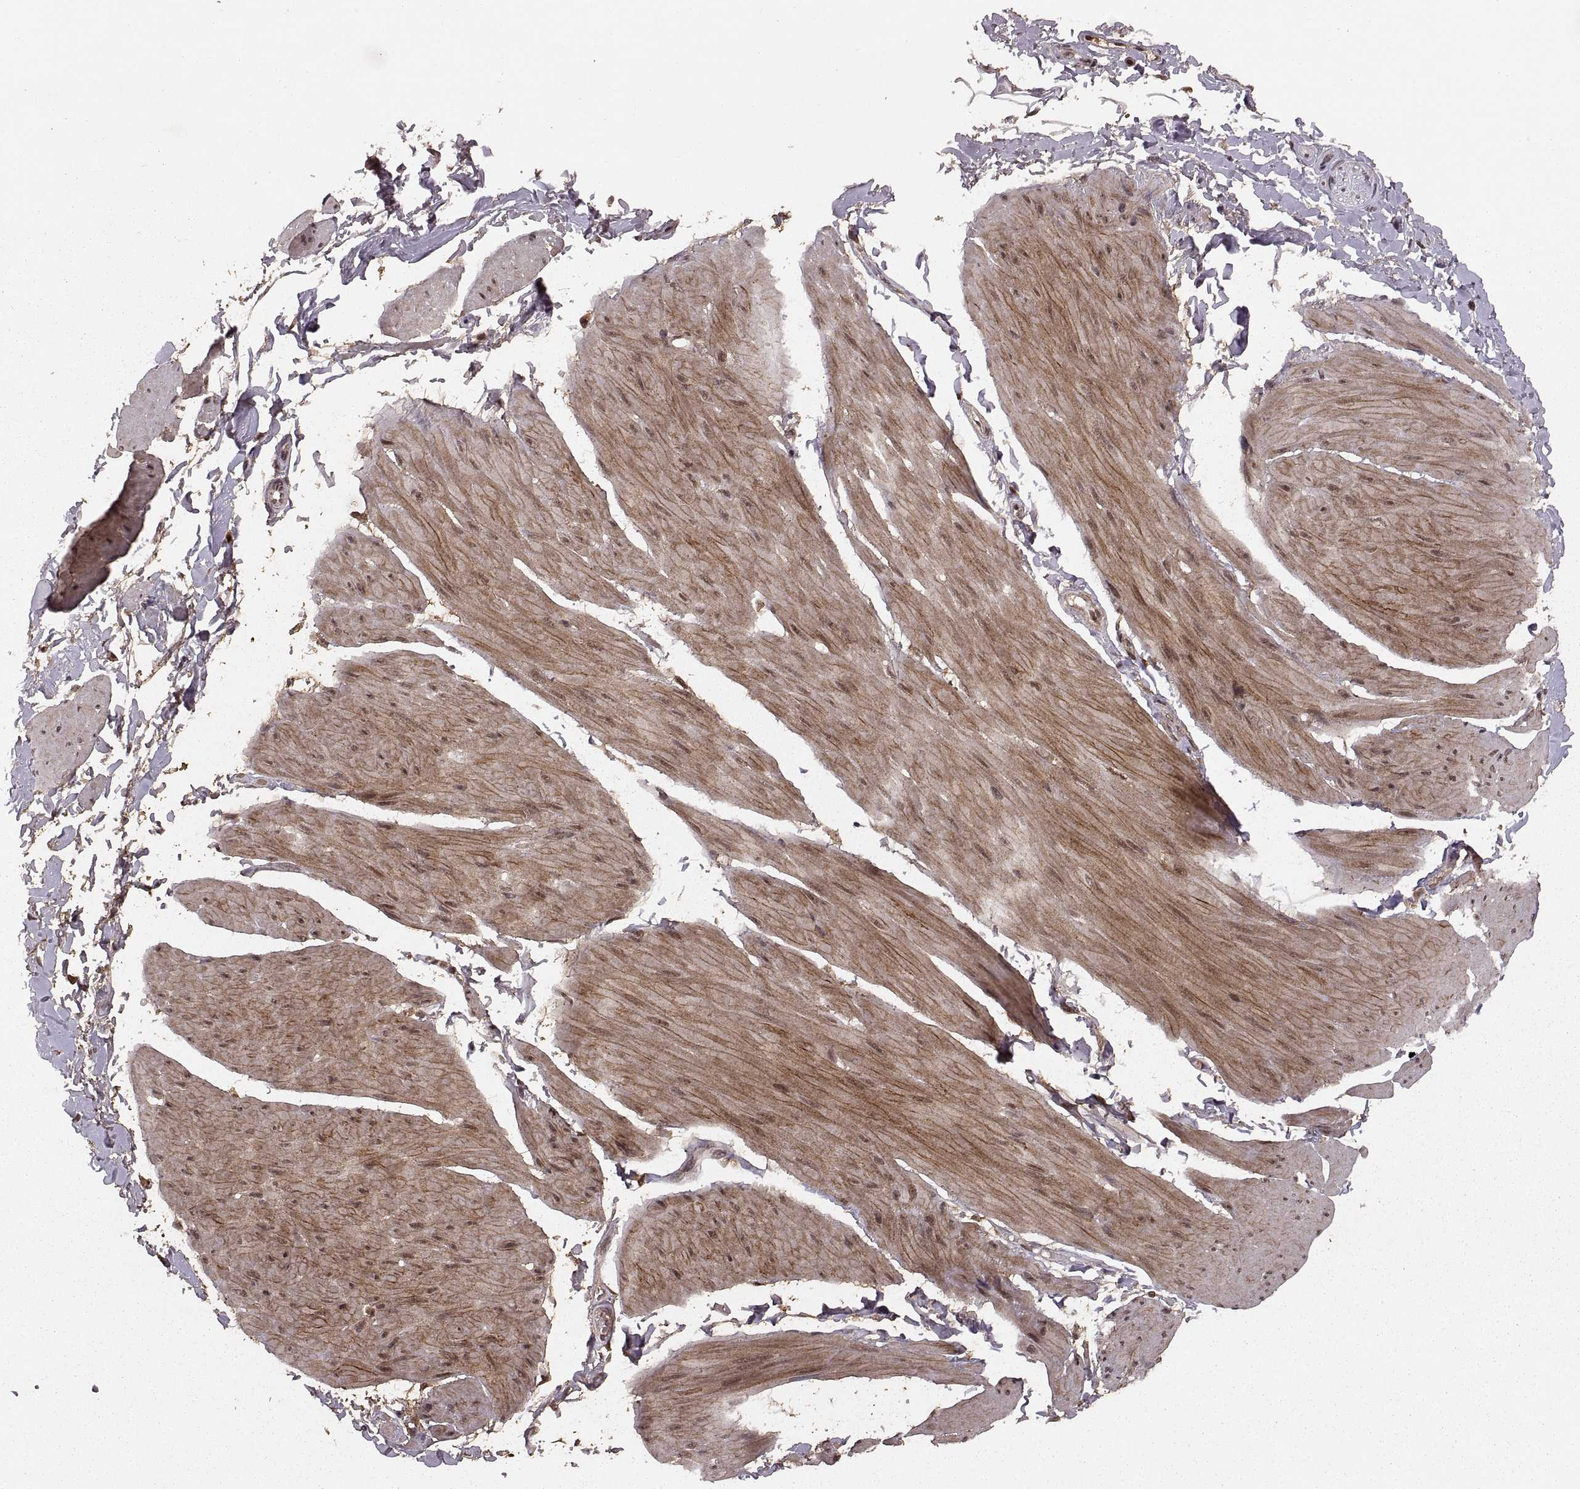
{"staining": {"intensity": "moderate", "quantity": "25%-75%", "location": "cytoplasmic/membranous,nuclear"}, "tissue": "smooth muscle", "cell_type": "Smooth muscle cells", "image_type": "normal", "snomed": [{"axis": "morphology", "description": "Normal tissue, NOS"}, {"axis": "topography", "description": "Adipose tissue"}, {"axis": "topography", "description": "Smooth muscle"}, {"axis": "topography", "description": "Peripheral nerve tissue"}], "caption": "Smooth muscle stained with DAB IHC shows medium levels of moderate cytoplasmic/membranous,nuclear staining in approximately 25%-75% of smooth muscle cells.", "gene": "RFT1", "patient": {"sex": "male", "age": 83}}